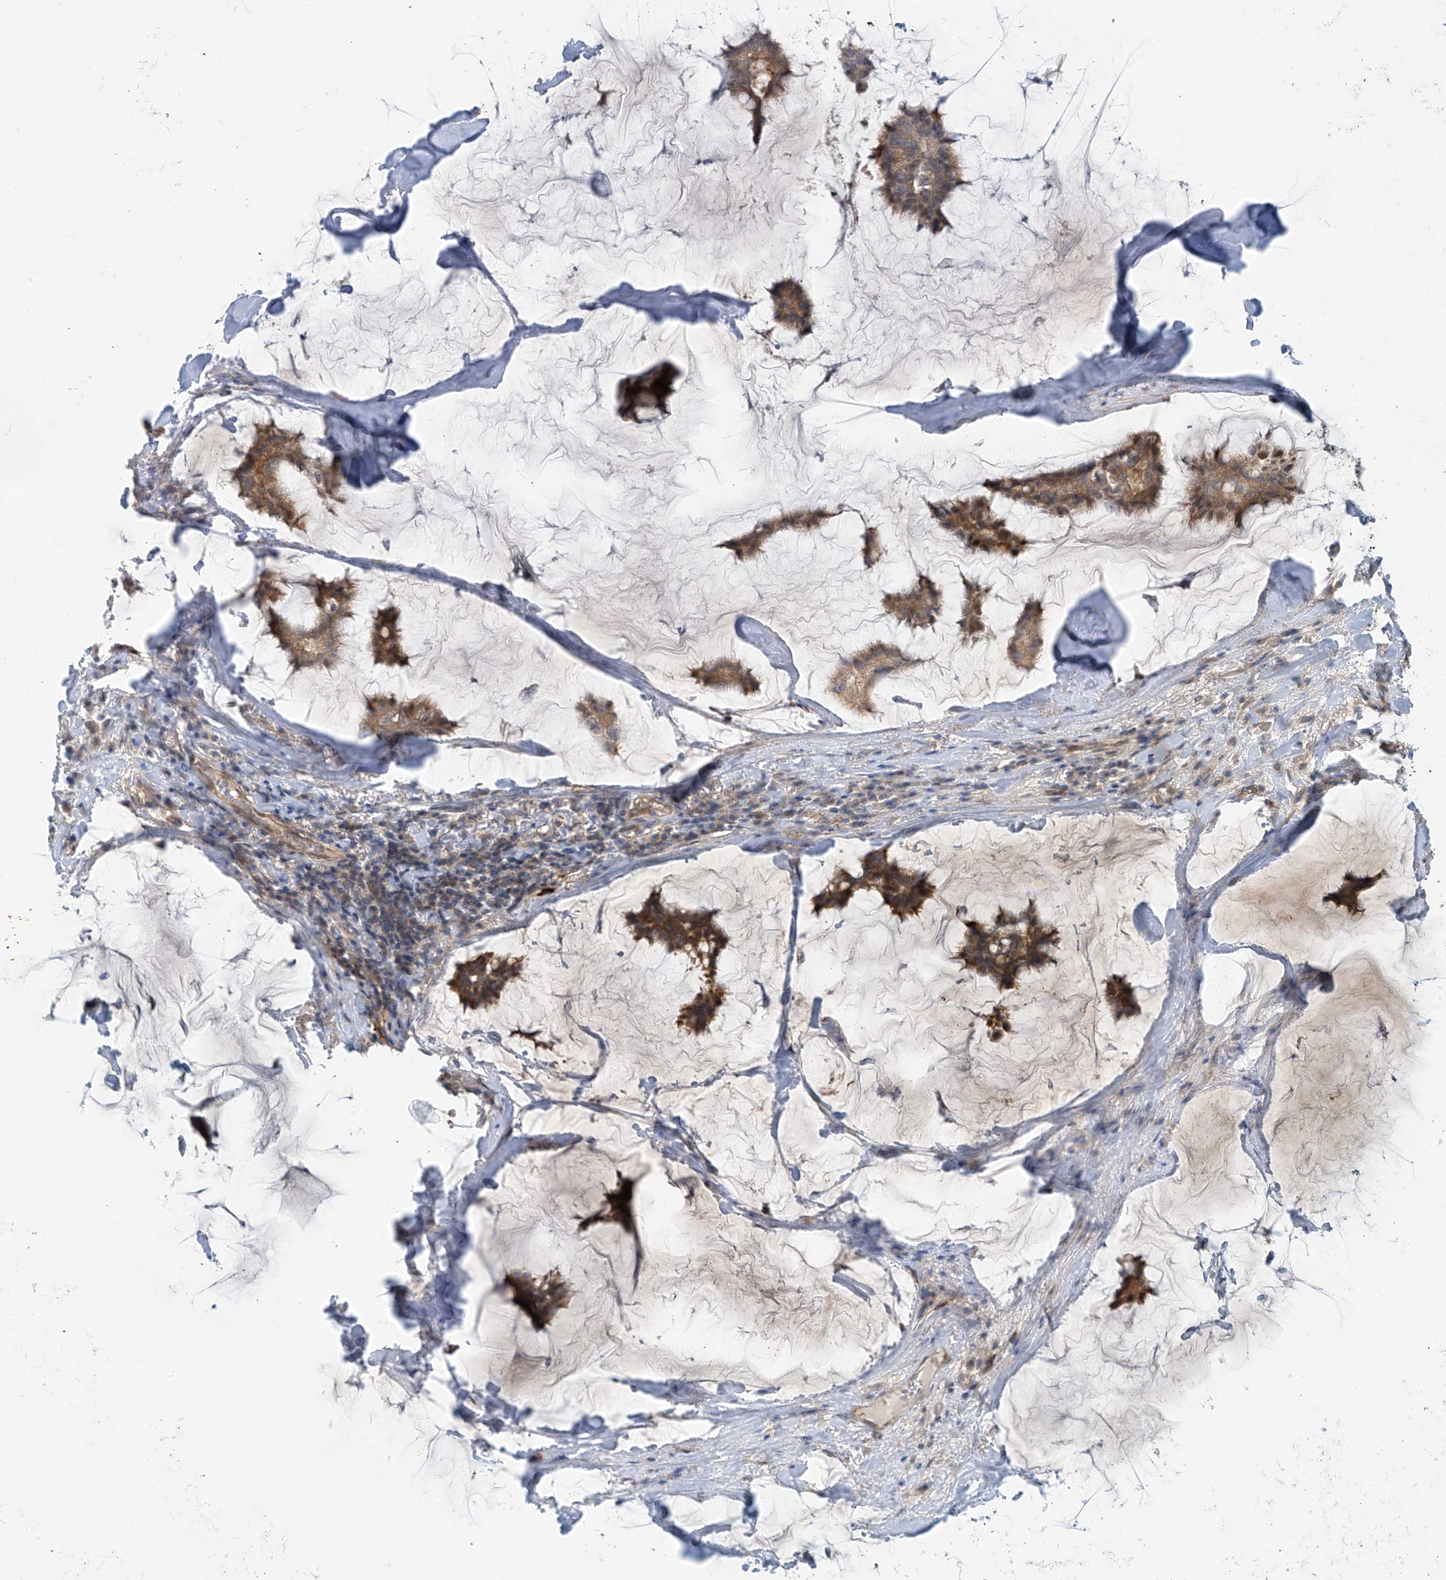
{"staining": {"intensity": "moderate", "quantity": ">75%", "location": "cytoplasmic/membranous"}, "tissue": "breast cancer", "cell_type": "Tumor cells", "image_type": "cancer", "snomed": [{"axis": "morphology", "description": "Duct carcinoma"}, {"axis": "topography", "description": "Breast"}], "caption": "Immunohistochemistry (IHC) of breast cancer (infiltrating ductal carcinoma) demonstrates medium levels of moderate cytoplasmic/membranous staining in about >75% of tumor cells. The staining was performed using DAB to visualize the protein expression in brown, while the nuclei were stained in blue with hematoxylin (Magnification: 20x).", "gene": "FSD1L", "patient": {"sex": "female", "age": 93}}